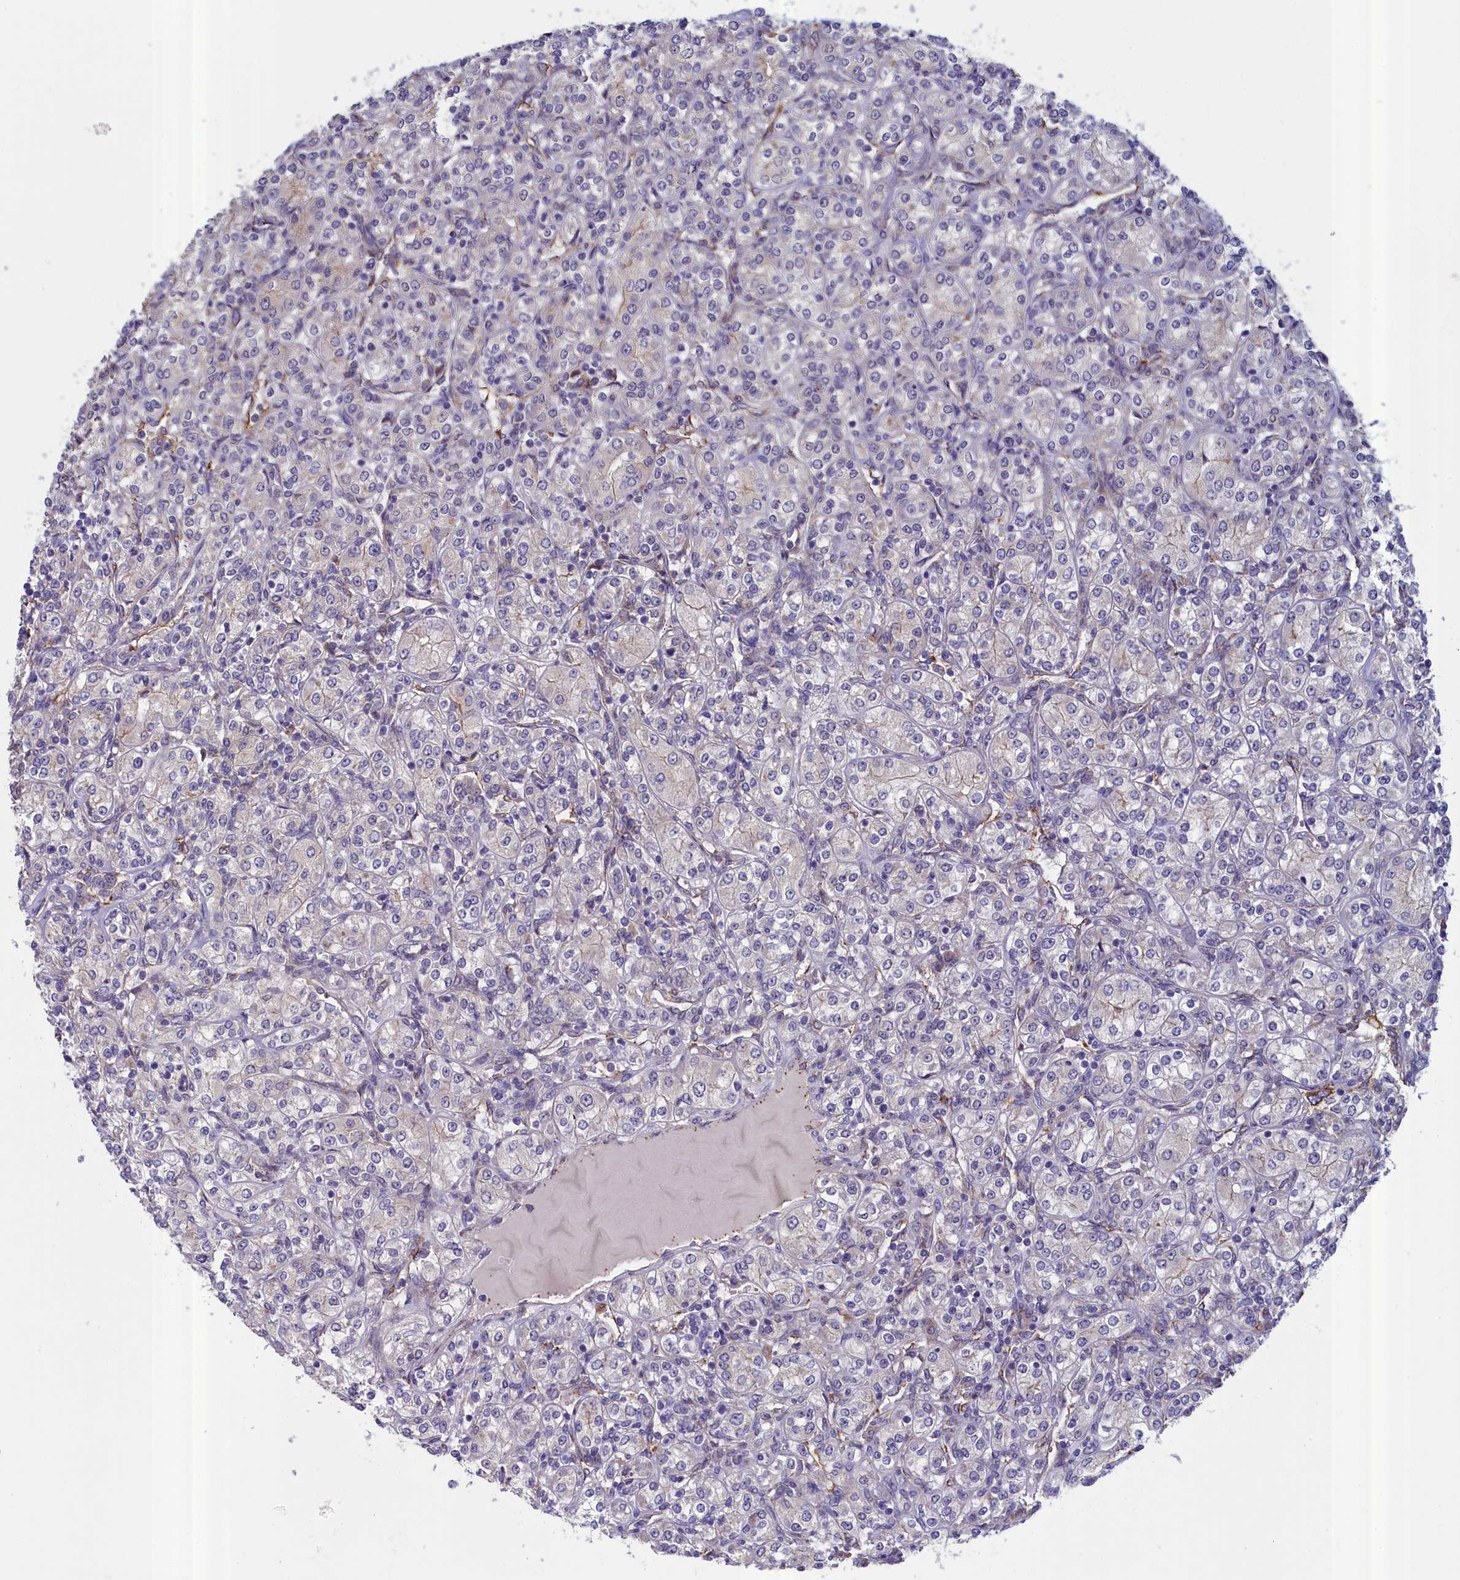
{"staining": {"intensity": "negative", "quantity": "none", "location": "none"}, "tissue": "renal cancer", "cell_type": "Tumor cells", "image_type": "cancer", "snomed": [{"axis": "morphology", "description": "Adenocarcinoma, NOS"}, {"axis": "topography", "description": "Kidney"}], "caption": "Image shows no significant protein staining in tumor cells of adenocarcinoma (renal).", "gene": "COL19A1", "patient": {"sex": "male", "age": 77}}